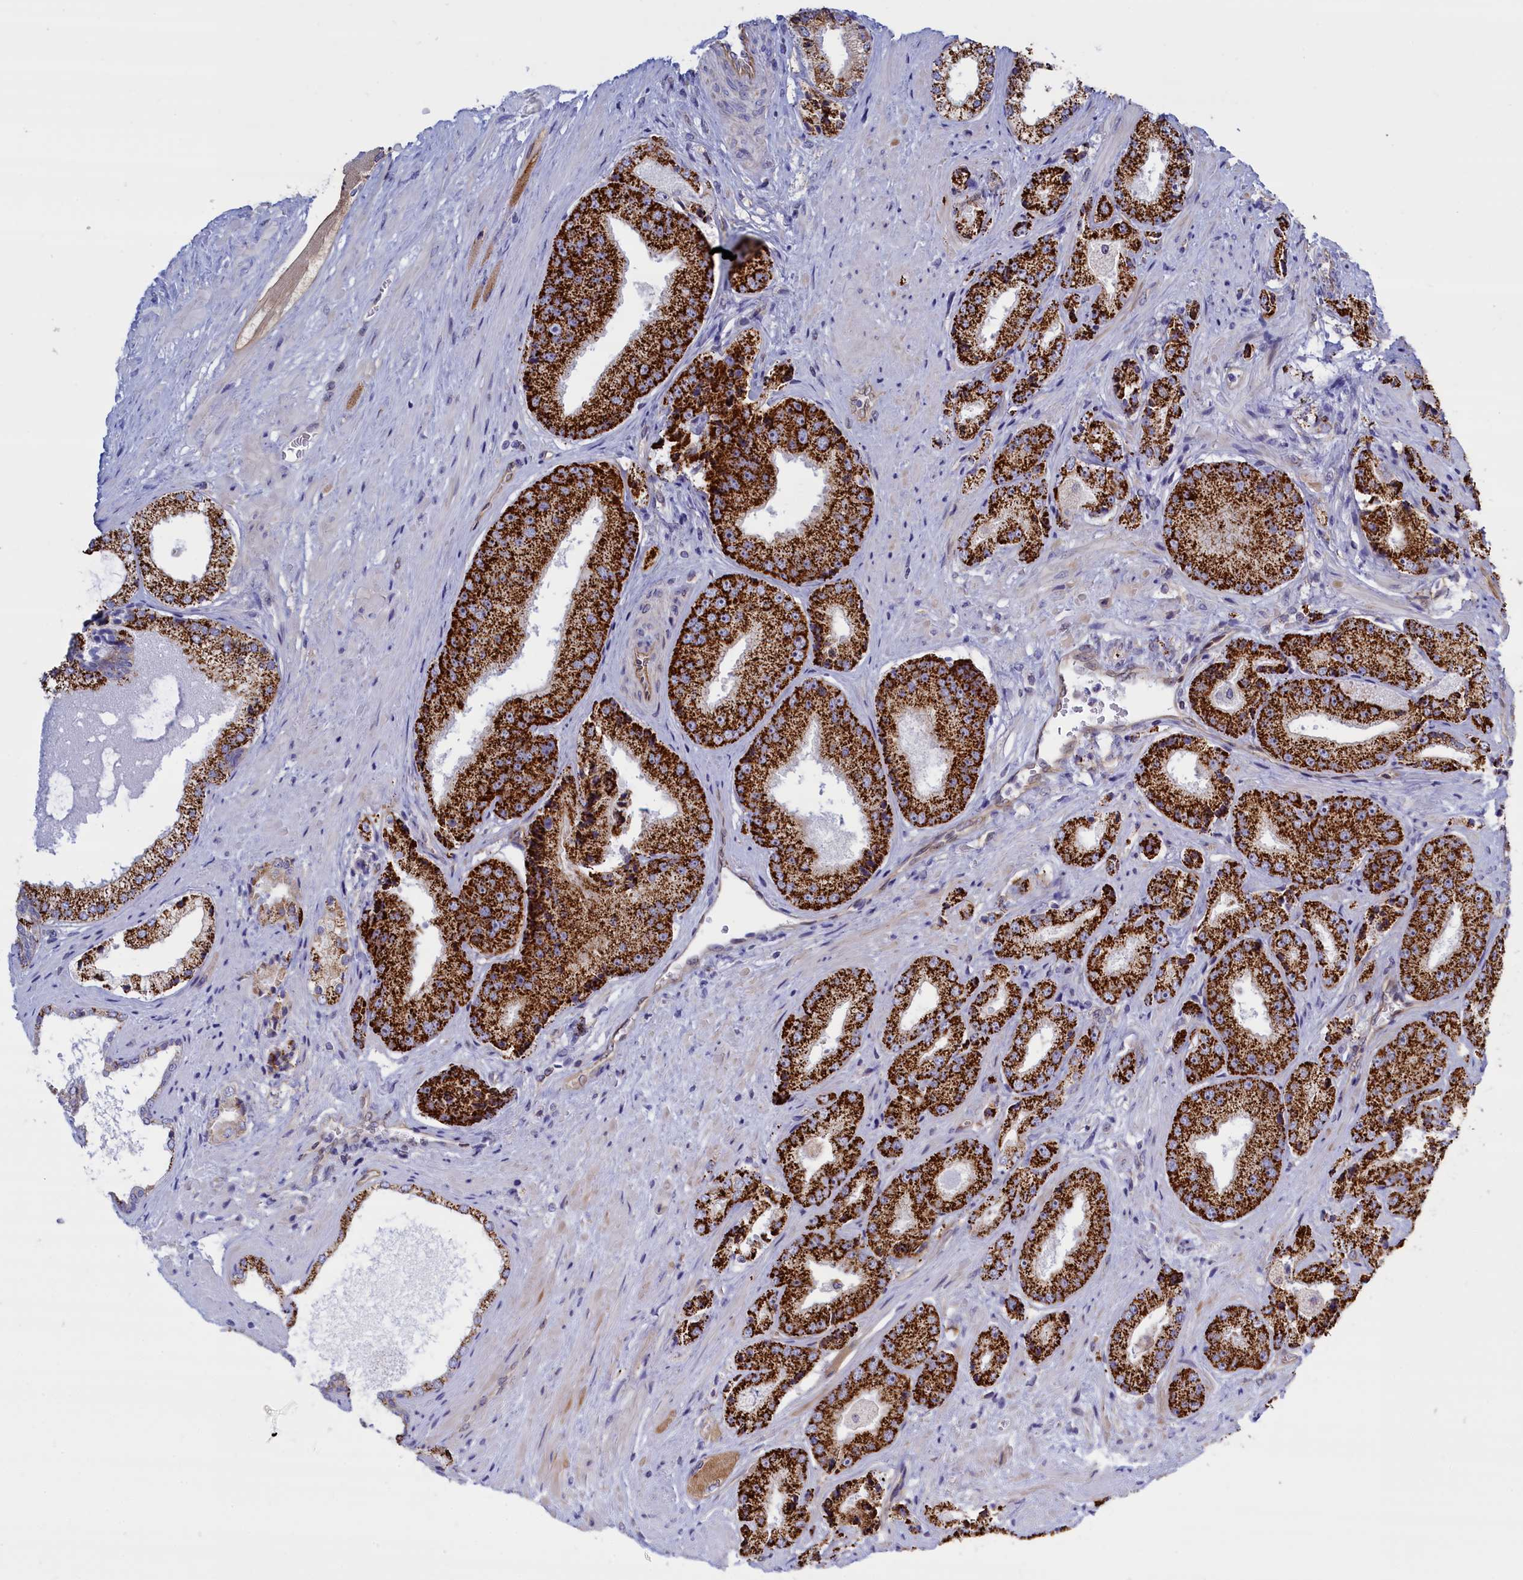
{"staining": {"intensity": "strong", "quantity": ">75%", "location": "cytoplasmic/membranous"}, "tissue": "prostate cancer", "cell_type": "Tumor cells", "image_type": "cancer", "snomed": [{"axis": "morphology", "description": "Adenocarcinoma, High grade"}, {"axis": "topography", "description": "Prostate"}], "caption": "Immunohistochemical staining of human prostate high-grade adenocarcinoma shows strong cytoplasmic/membranous protein expression in about >75% of tumor cells. Immunohistochemistry stains the protein in brown and the nuclei are stained blue.", "gene": "ABCC12", "patient": {"sex": "male", "age": 71}}